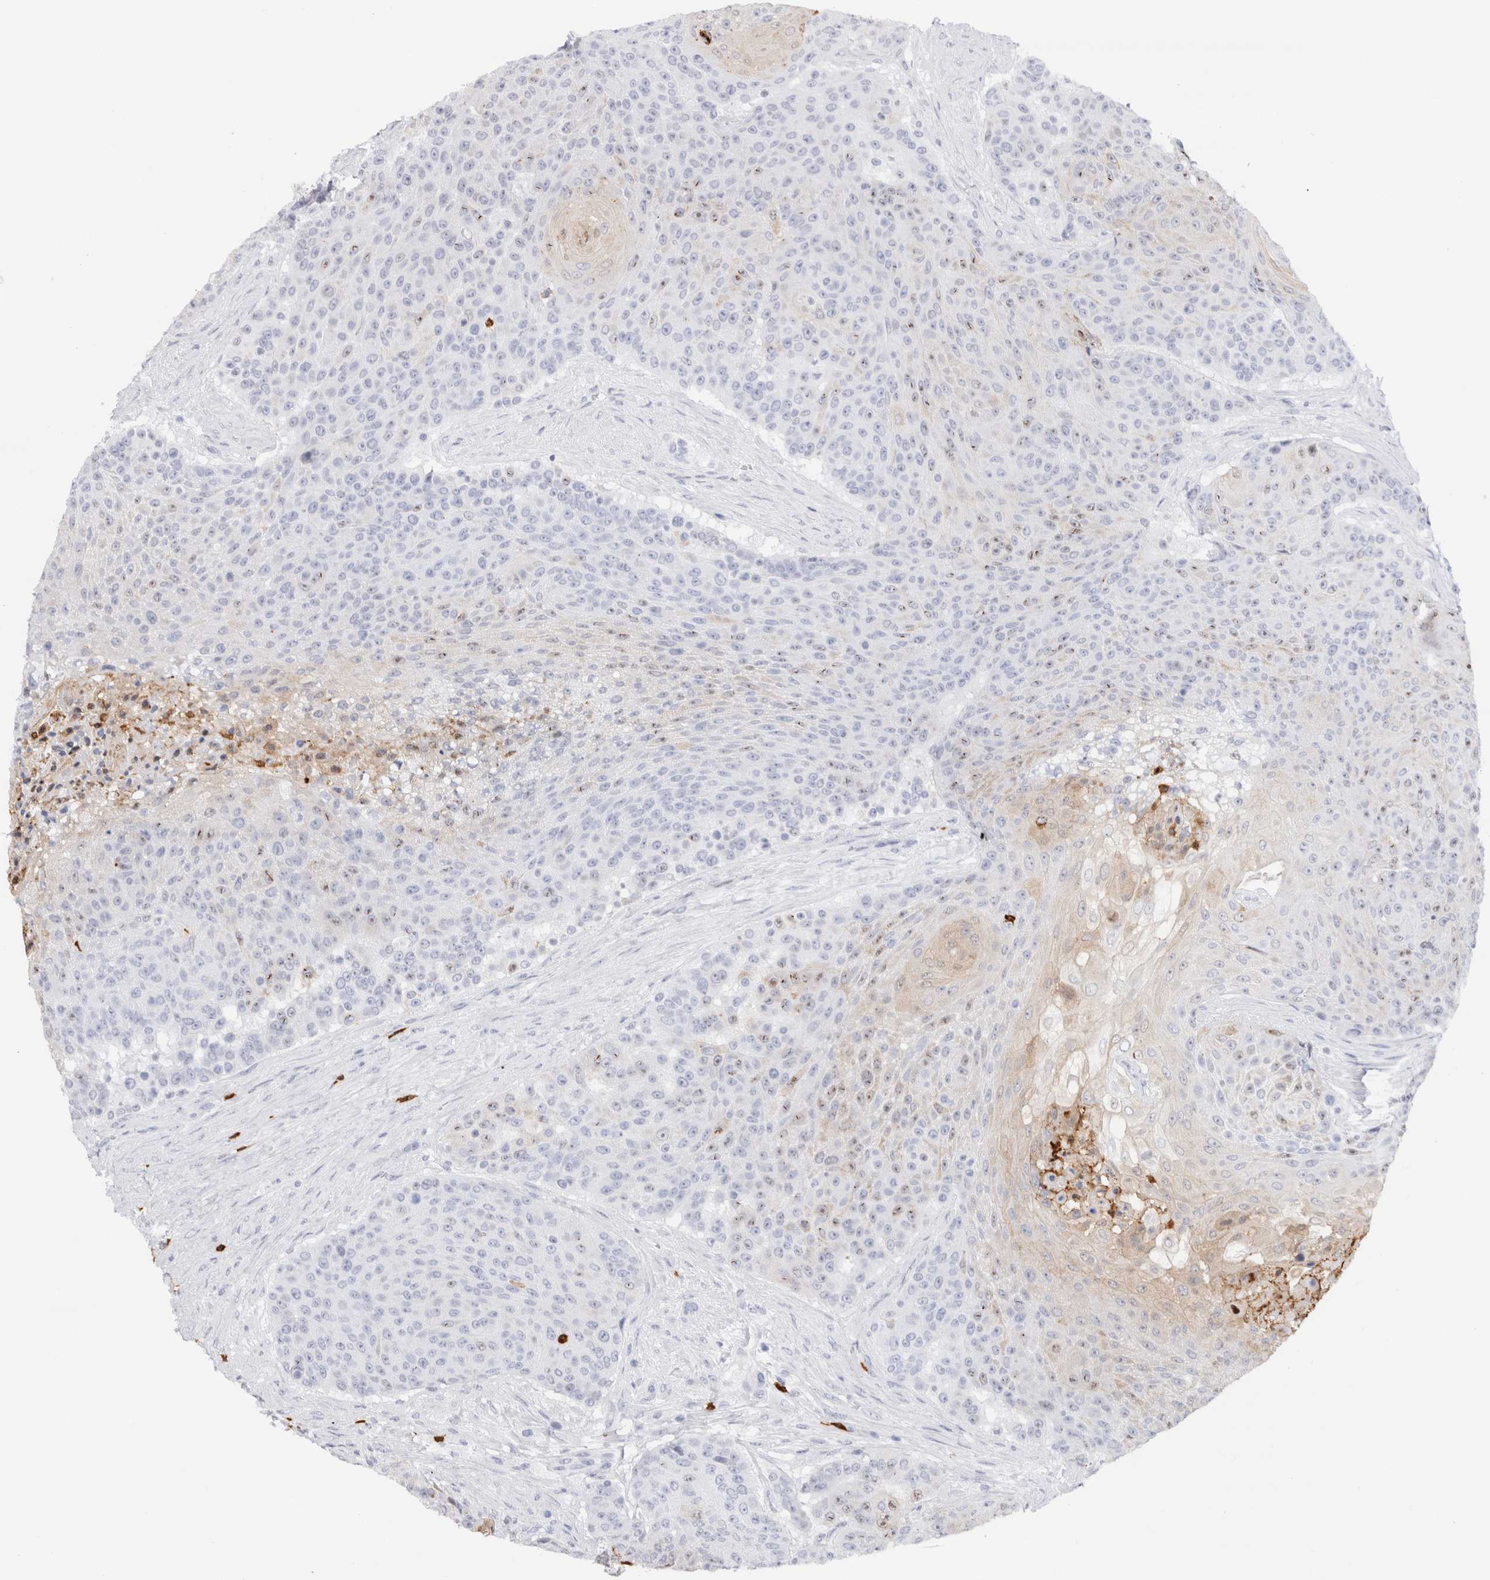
{"staining": {"intensity": "negative", "quantity": "none", "location": "none"}, "tissue": "urothelial cancer", "cell_type": "Tumor cells", "image_type": "cancer", "snomed": [{"axis": "morphology", "description": "Urothelial carcinoma, High grade"}, {"axis": "topography", "description": "Urinary bladder"}], "caption": "The immunohistochemistry photomicrograph has no significant staining in tumor cells of urothelial cancer tissue. (Brightfield microscopy of DAB (3,3'-diaminobenzidine) IHC at high magnification).", "gene": "SLC10A5", "patient": {"sex": "female", "age": 63}}